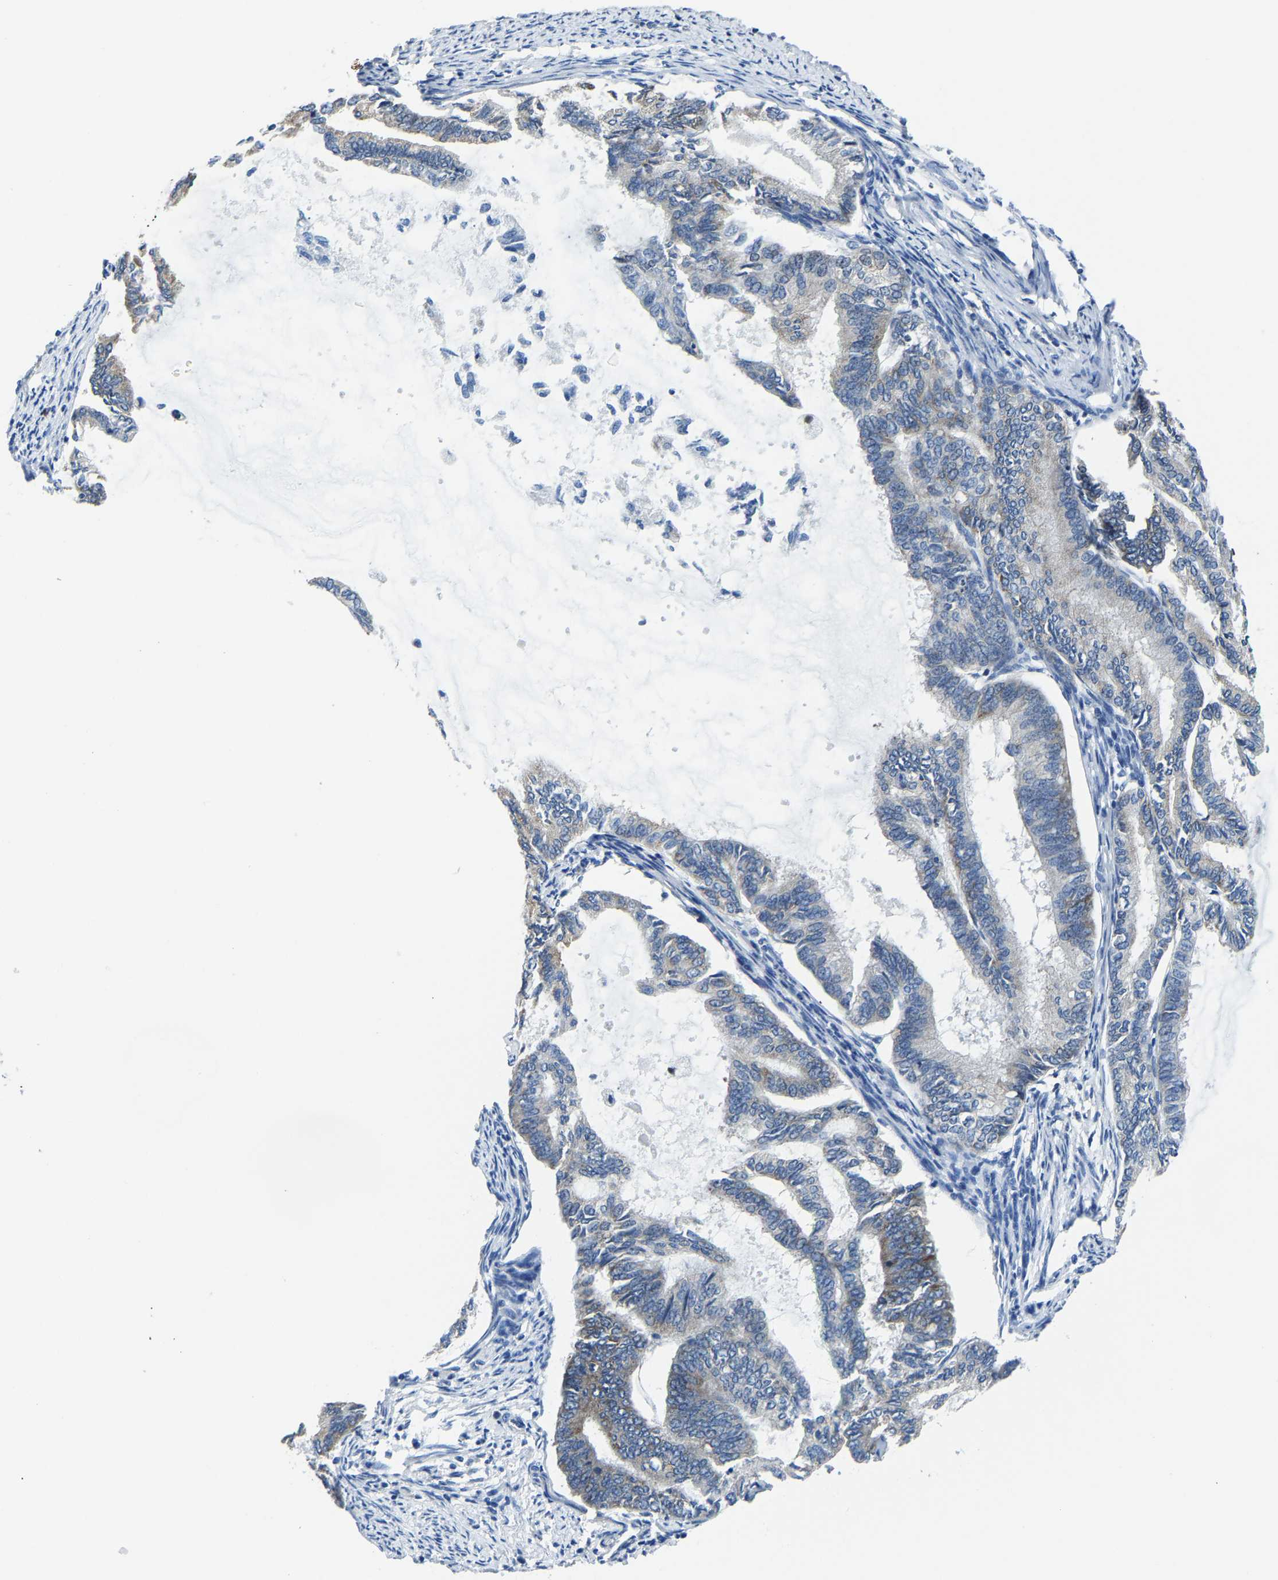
{"staining": {"intensity": "weak", "quantity": "<25%", "location": "cytoplasmic/membranous"}, "tissue": "endometrial cancer", "cell_type": "Tumor cells", "image_type": "cancer", "snomed": [{"axis": "morphology", "description": "Adenocarcinoma, NOS"}, {"axis": "topography", "description": "Endometrium"}], "caption": "Tumor cells show no significant positivity in endometrial adenocarcinoma.", "gene": "G3BP2", "patient": {"sex": "female", "age": 86}}